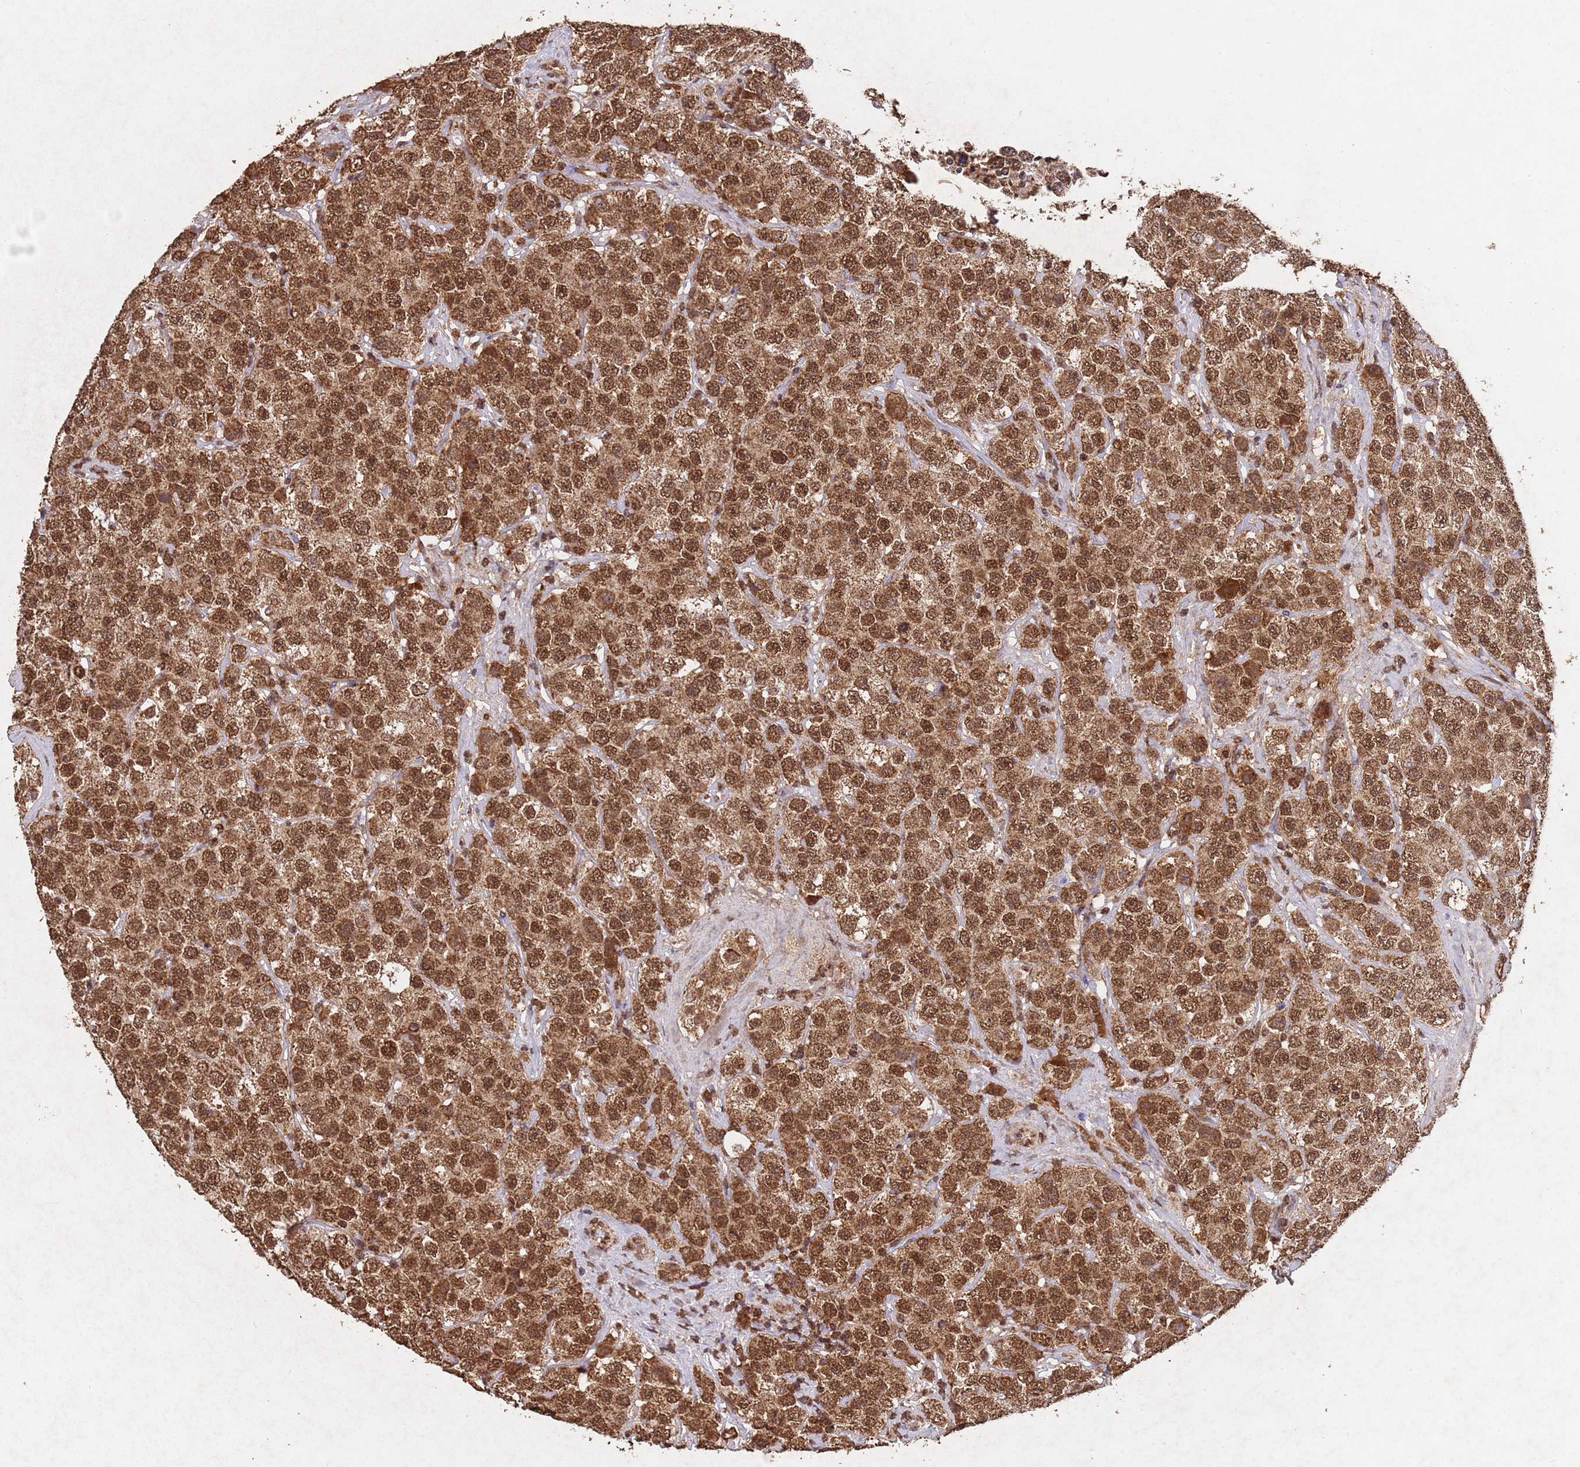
{"staining": {"intensity": "strong", "quantity": ">75%", "location": "cytoplasmic/membranous,nuclear"}, "tissue": "testis cancer", "cell_type": "Tumor cells", "image_type": "cancer", "snomed": [{"axis": "morphology", "description": "Seminoma, NOS"}, {"axis": "topography", "description": "Testis"}], "caption": "A photomicrograph of human testis cancer stained for a protein reveals strong cytoplasmic/membranous and nuclear brown staining in tumor cells.", "gene": "HDAC10", "patient": {"sex": "male", "age": 28}}